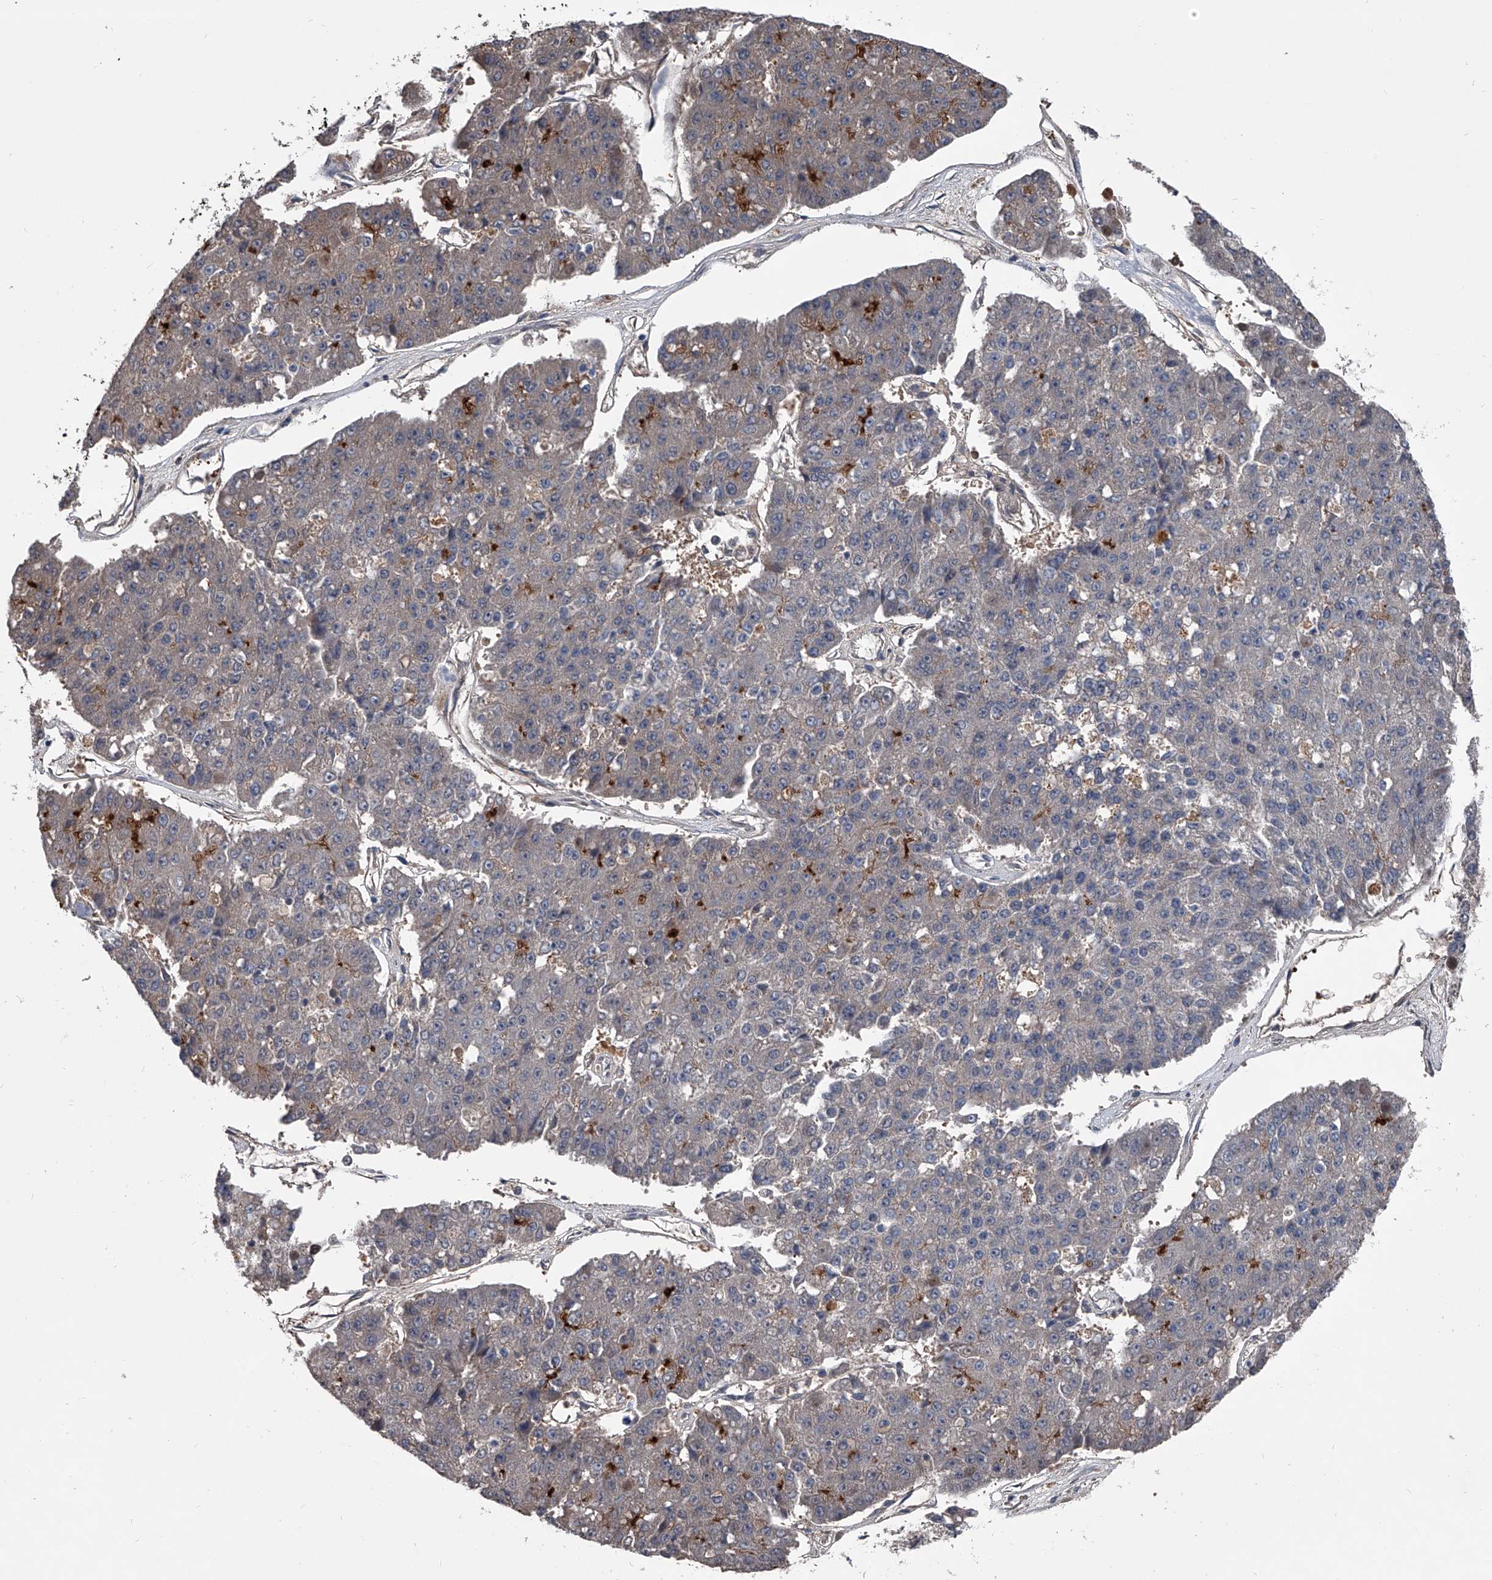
{"staining": {"intensity": "weak", "quantity": "<25%", "location": "cytoplasmic/membranous"}, "tissue": "pancreatic cancer", "cell_type": "Tumor cells", "image_type": "cancer", "snomed": [{"axis": "morphology", "description": "Adenocarcinoma, NOS"}, {"axis": "topography", "description": "Pancreas"}], "caption": "An image of pancreatic cancer (adenocarcinoma) stained for a protein exhibits no brown staining in tumor cells.", "gene": "KIF13A", "patient": {"sex": "male", "age": 50}}